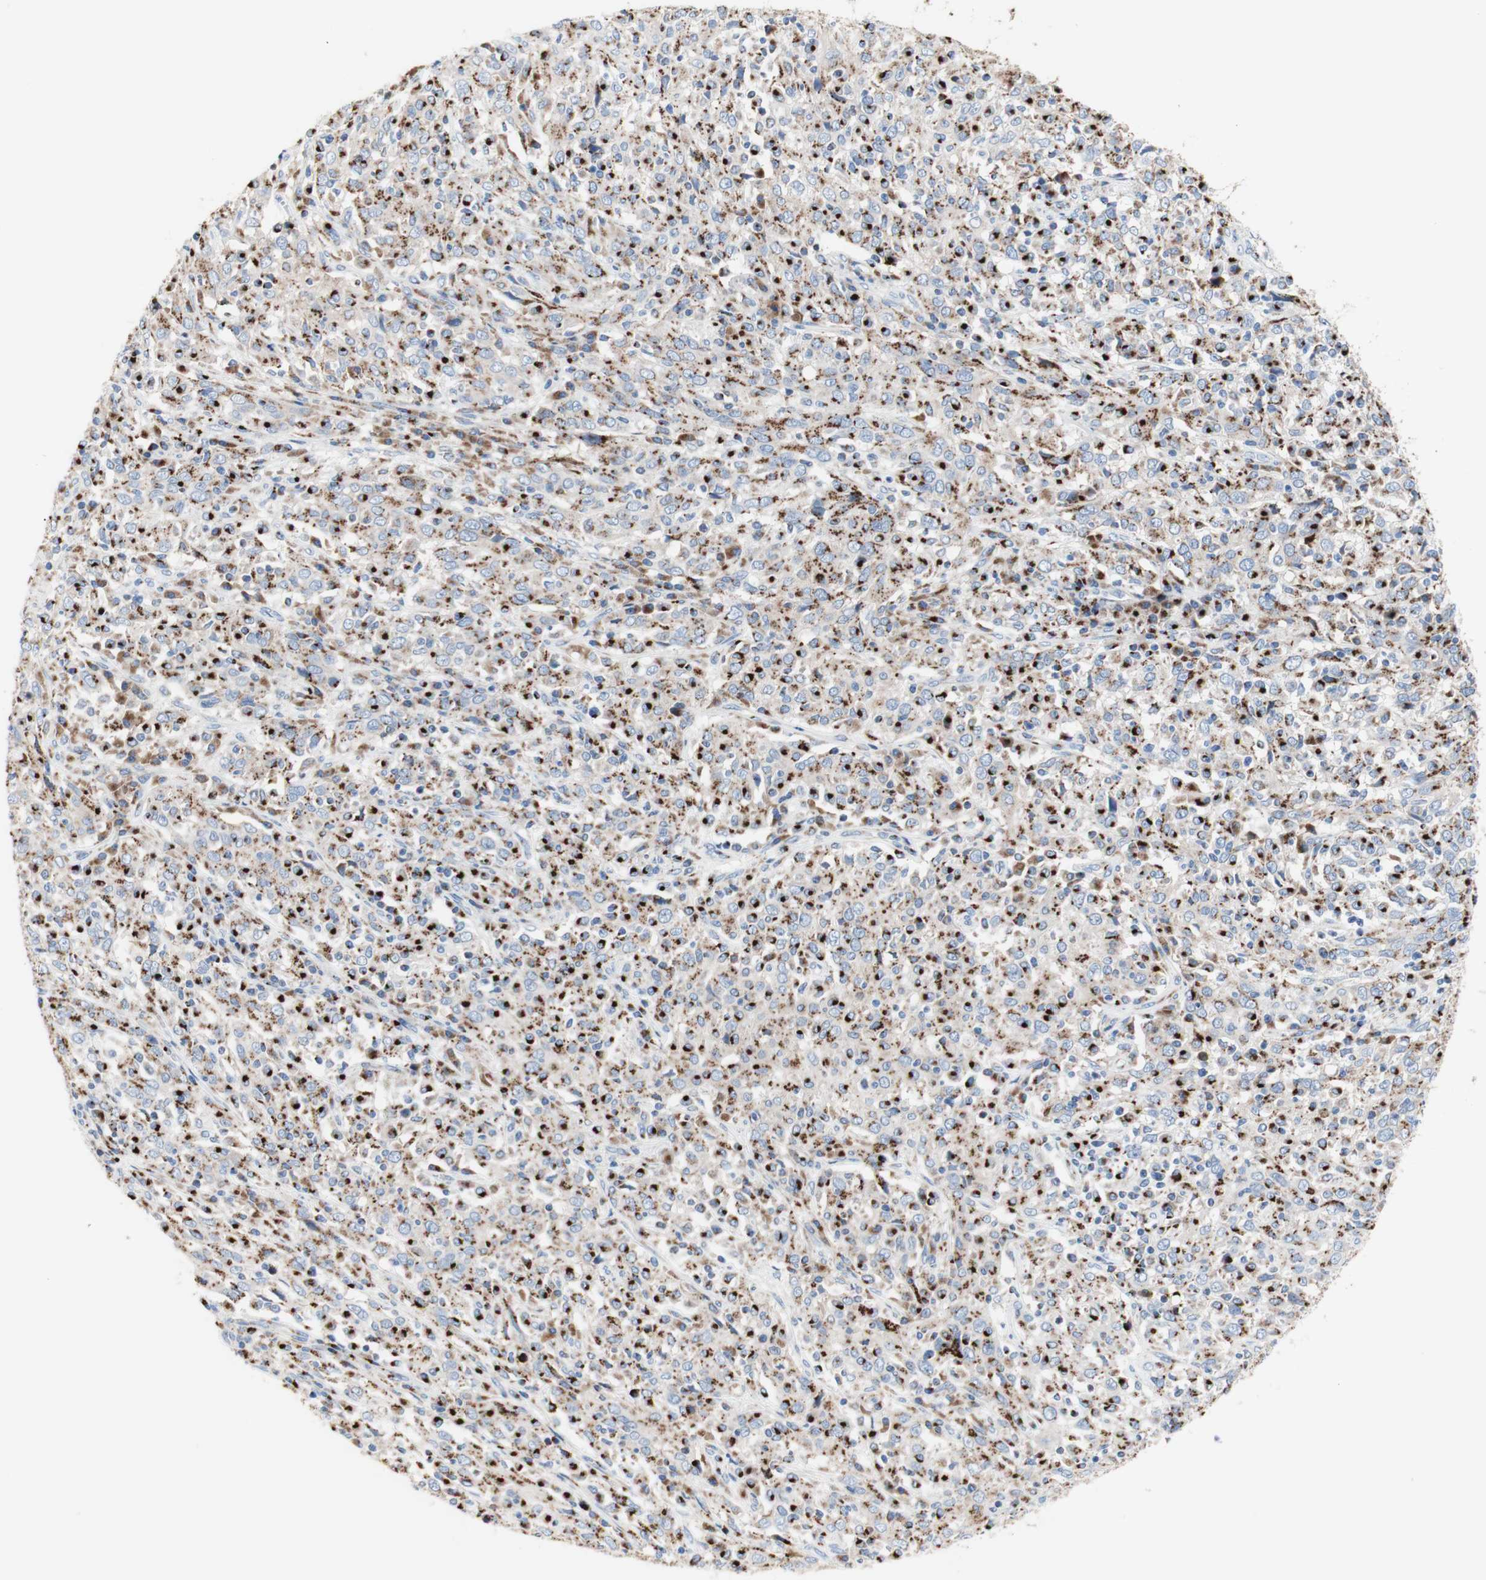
{"staining": {"intensity": "moderate", "quantity": "25%-75%", "location": "cytoplasmic/membranous"}, "tissue": "cervical cancer", "cell_type": "Tumor cells", "image_type": "cancer", "snomed": [{"axis": "morphology", "description": "Squamous cell carcinoma, NOS"}, {"axis": "topography", "description": "Cervix"}], "caption": "Immunohistochemical staining of cervical cancer (squamous cell carcinoma) demonstrates moderate cytoplasmic/membranous protein staining in about 25%-75% of tumor cells.", "gene": "GALNT2", "patient": {"sex": "female", "age": 46}}